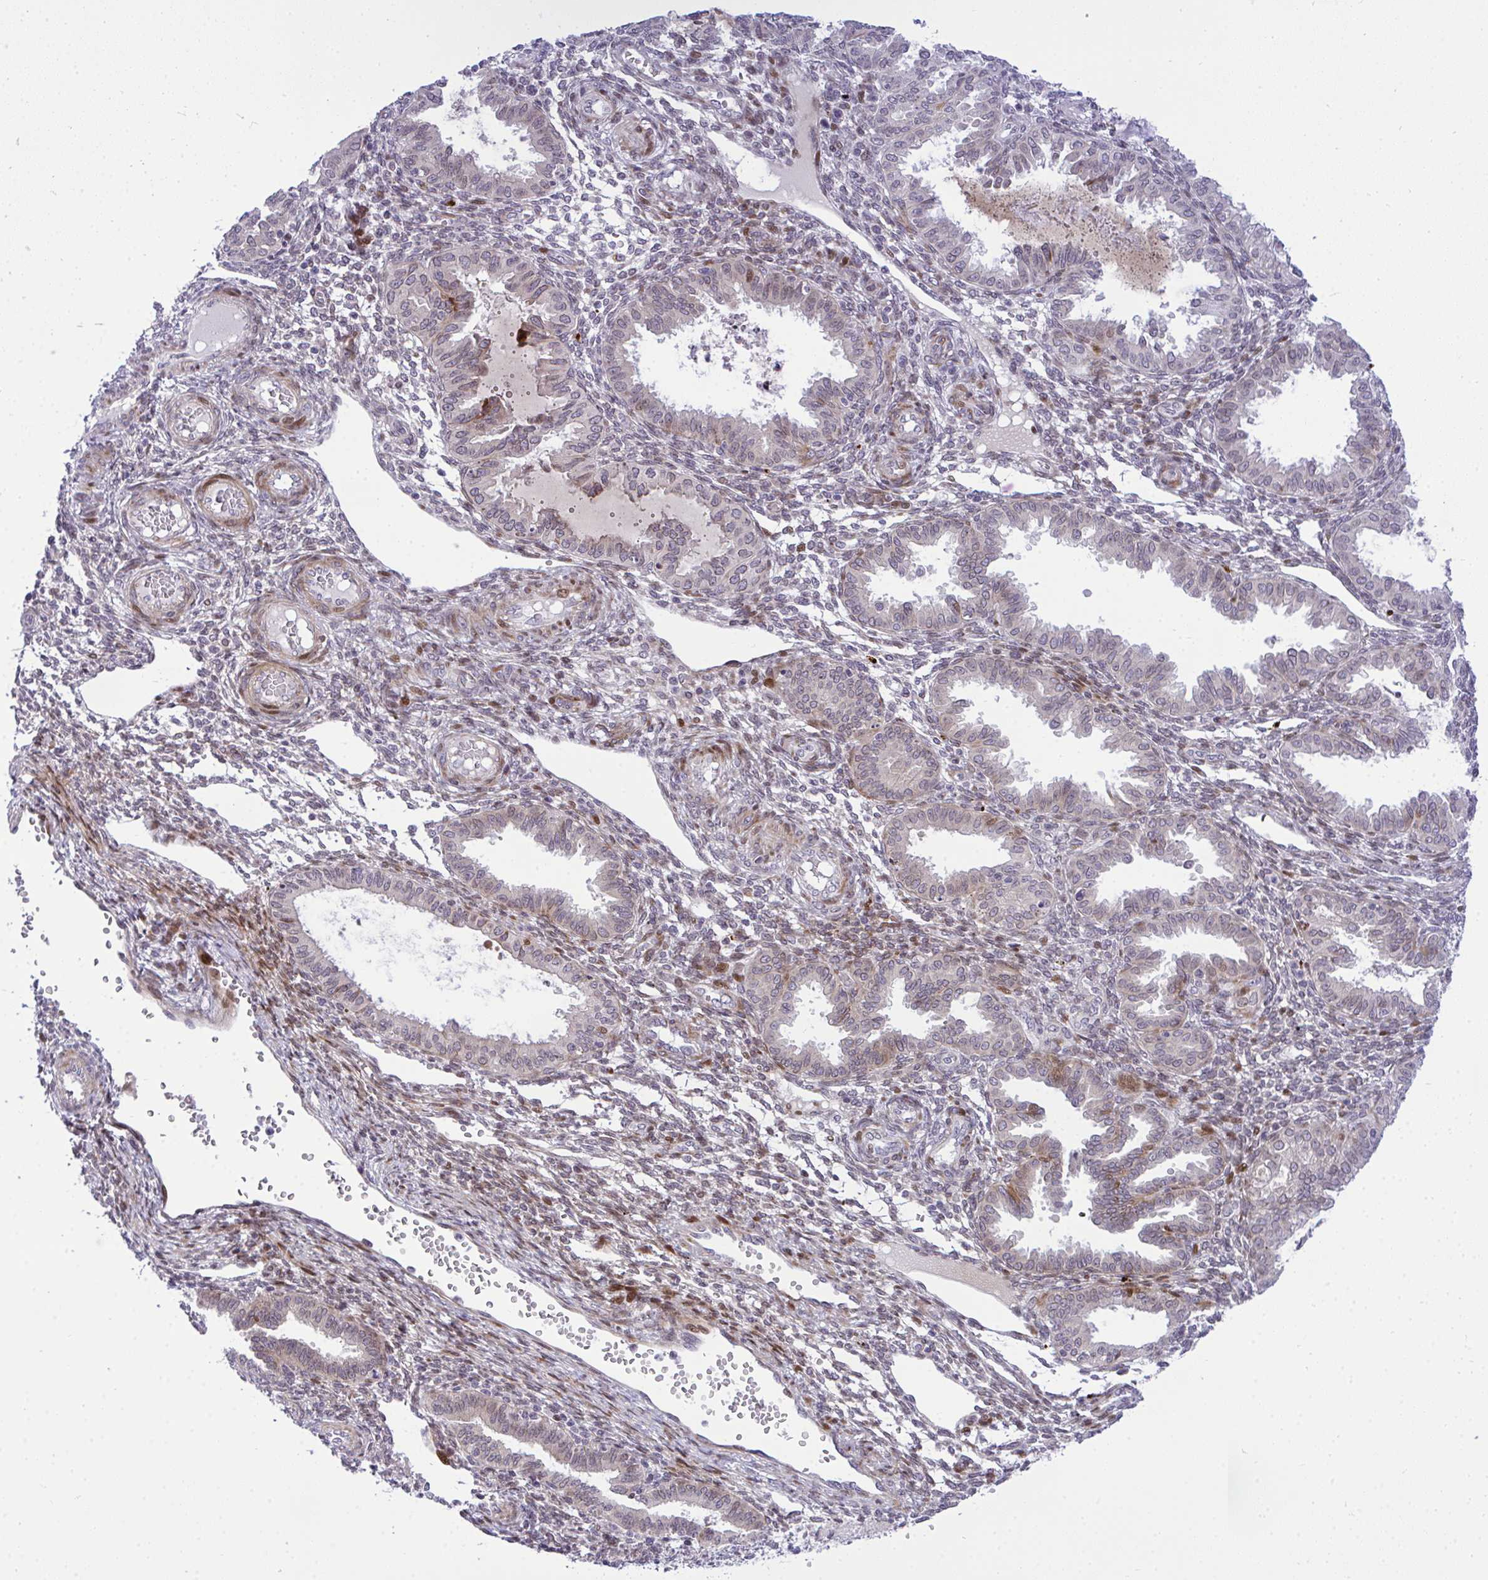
{"staining": {"intensity": "negative", "quantity": "none", "location": "none"}, "tissue": "endometrium", "cell_type": "Cells in endometrial stroma", "image_type": "normal", "snomed": [{"axis": "morphology", "description": "Normal tissue, NOS"}, {"axis": "topography", "description": "Endometrium"}], "caption": "This is a photomicrograph of immunohistochemistry staining of normal endometrium, which shows no expression in cells in endometrial stroma. (DAB immunohistochemistry, high magnification).", "gene": "CASTOR2", "patient": {"sex": "female", "age": 33}}